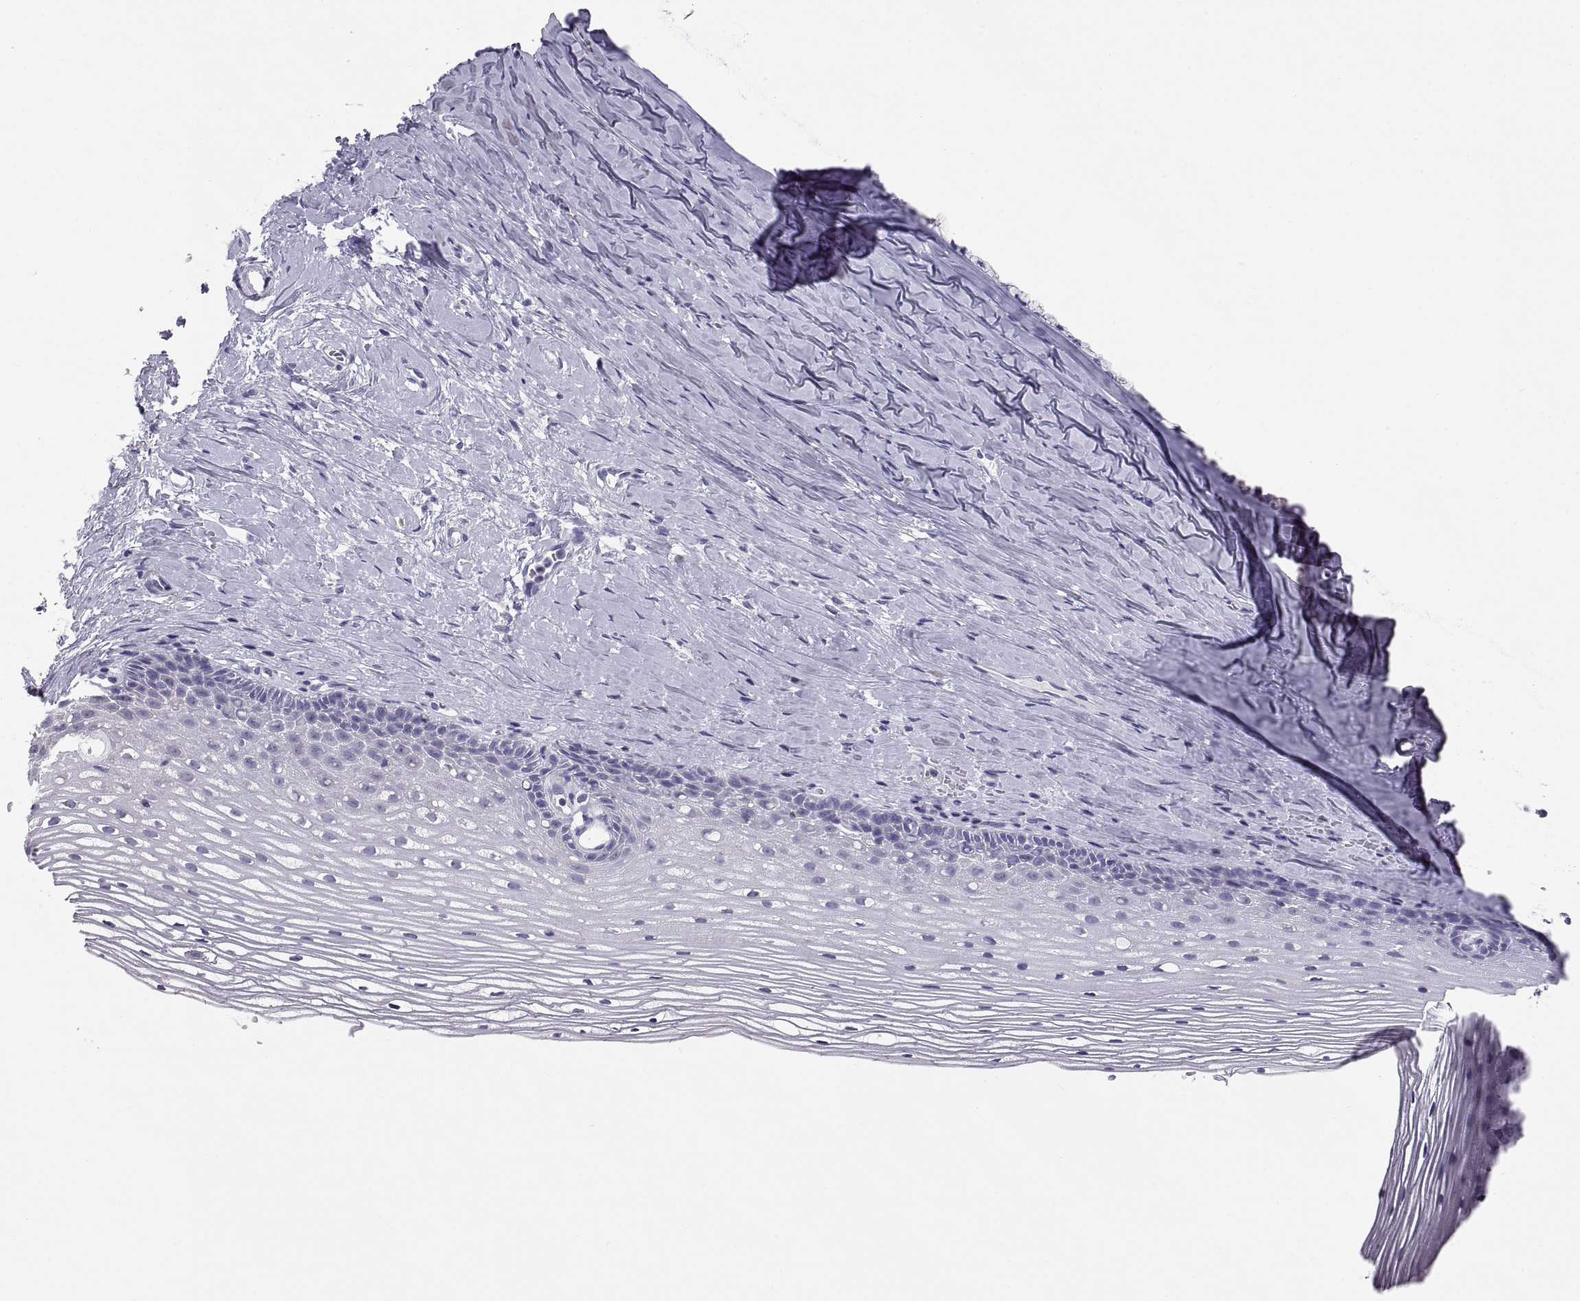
{"staining": {"intensity": "negative", "quantity": "none", "location": "none"}, "tissue": "cervix", "cell_type": "Squamous epithelial cells", "image_type": "normal", "snomed": [{"axis": "morphology", "description": "Normal tissue, NOS"}, {"axis": "topography", "description": "Cervix"}], "caption": "Squamous epithelial cells are negative for protein expression in benign human cervix.", "gene": "TNNC1", "patient": {"sex": "female", "age": 40}}